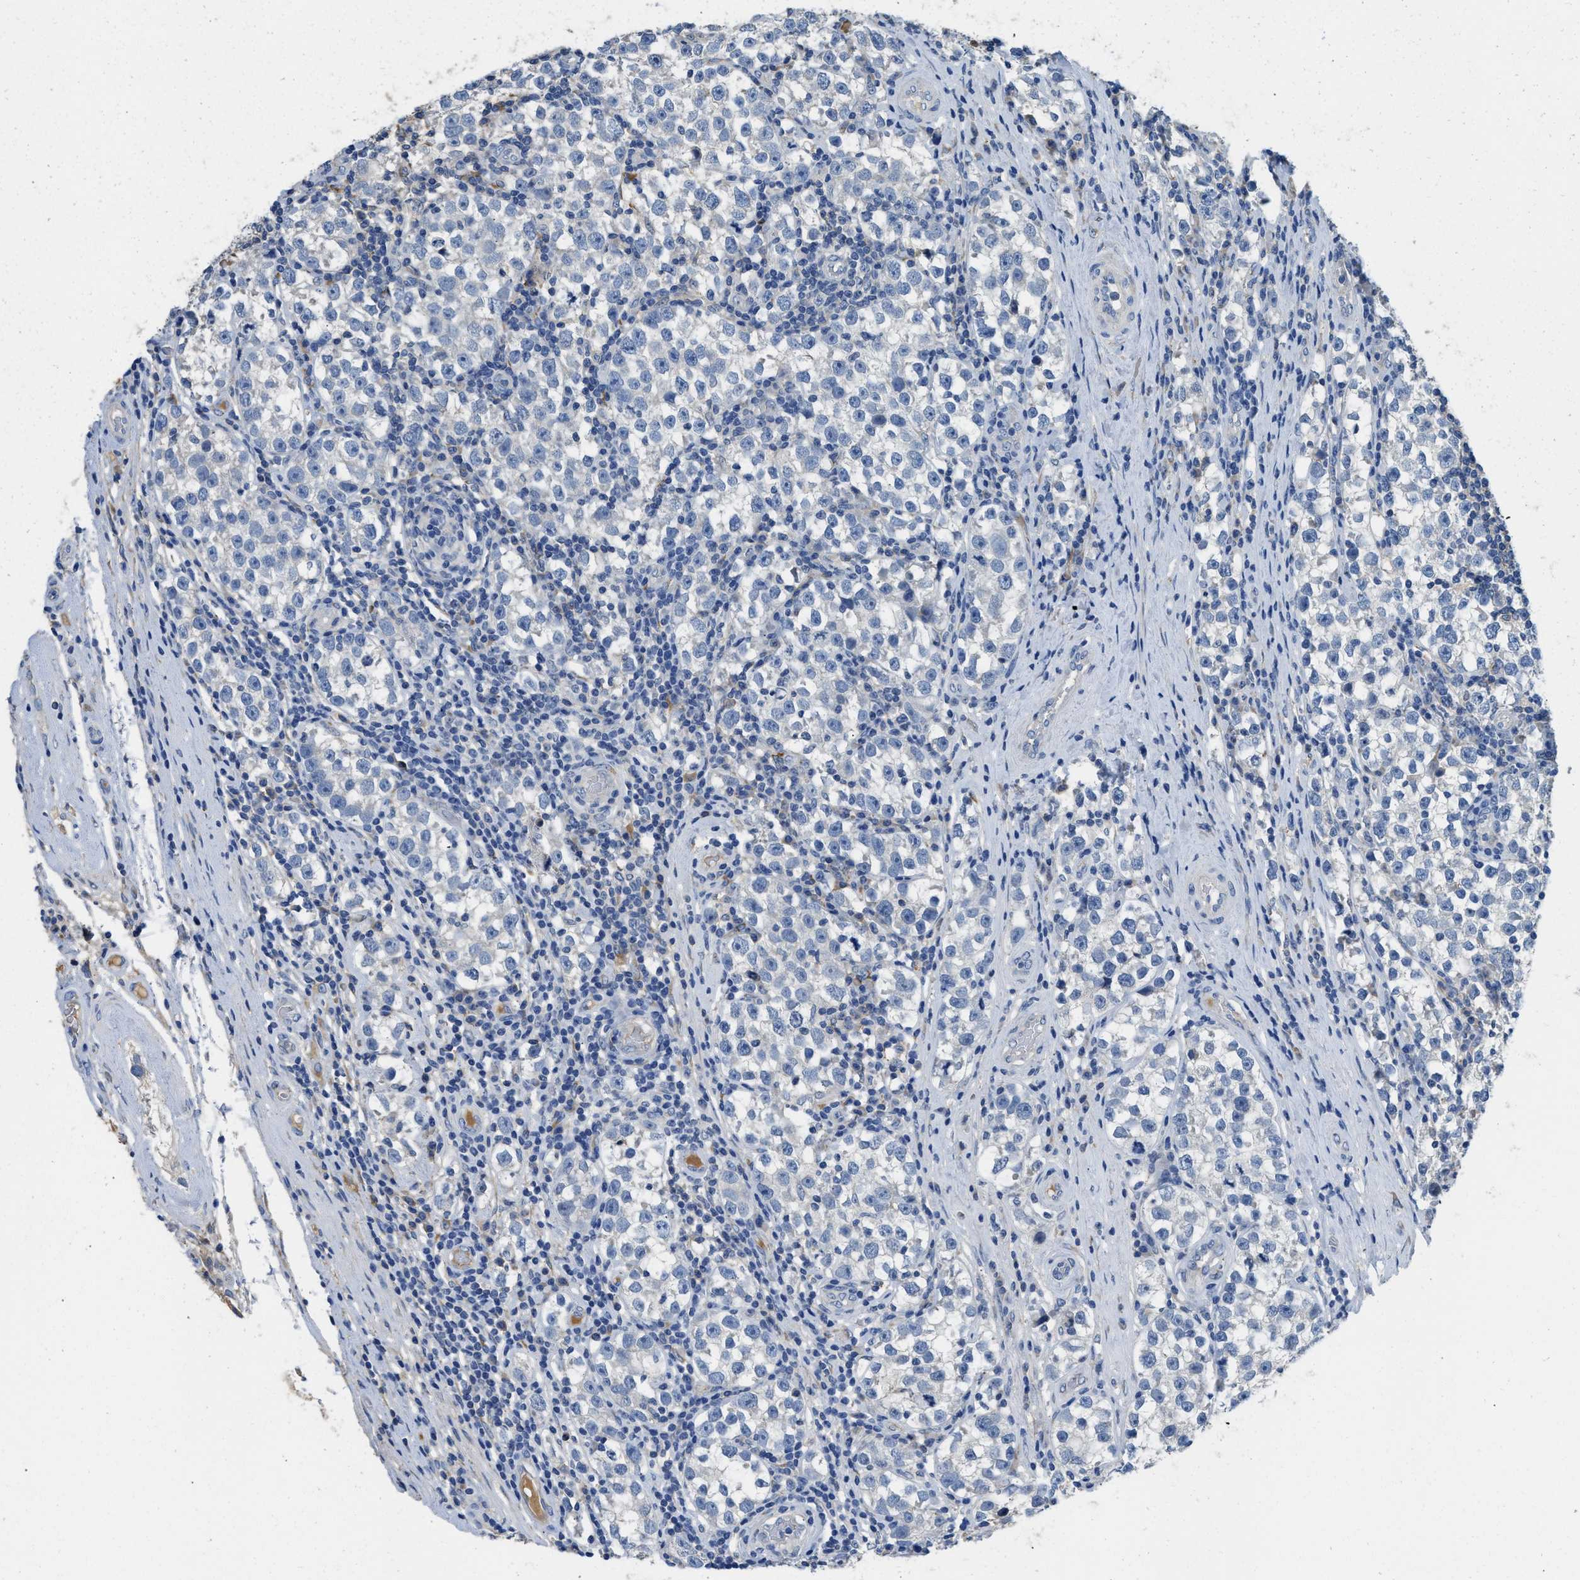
{"staining": {"intensity": "negative", "quantity": "none", "location": "none"}, "tissue": "testis cancer", "cell_type": "Tumor cells", "image_type": "cancer", "snomed": [{"axis": "morphology", "description": "Normal tissue, NOS"}, {"axis": "morphology", "description": "Seminoma, NOS"}, {"axis": "topography", "description": "Testis"}], "caption": "IHC photomicrograph of human seminoma (testis) stained for a protein (brown), which exhibits no staining in tumor cells.", "gene": "C1S", "patient": {"sex": "male", "age": 43}}